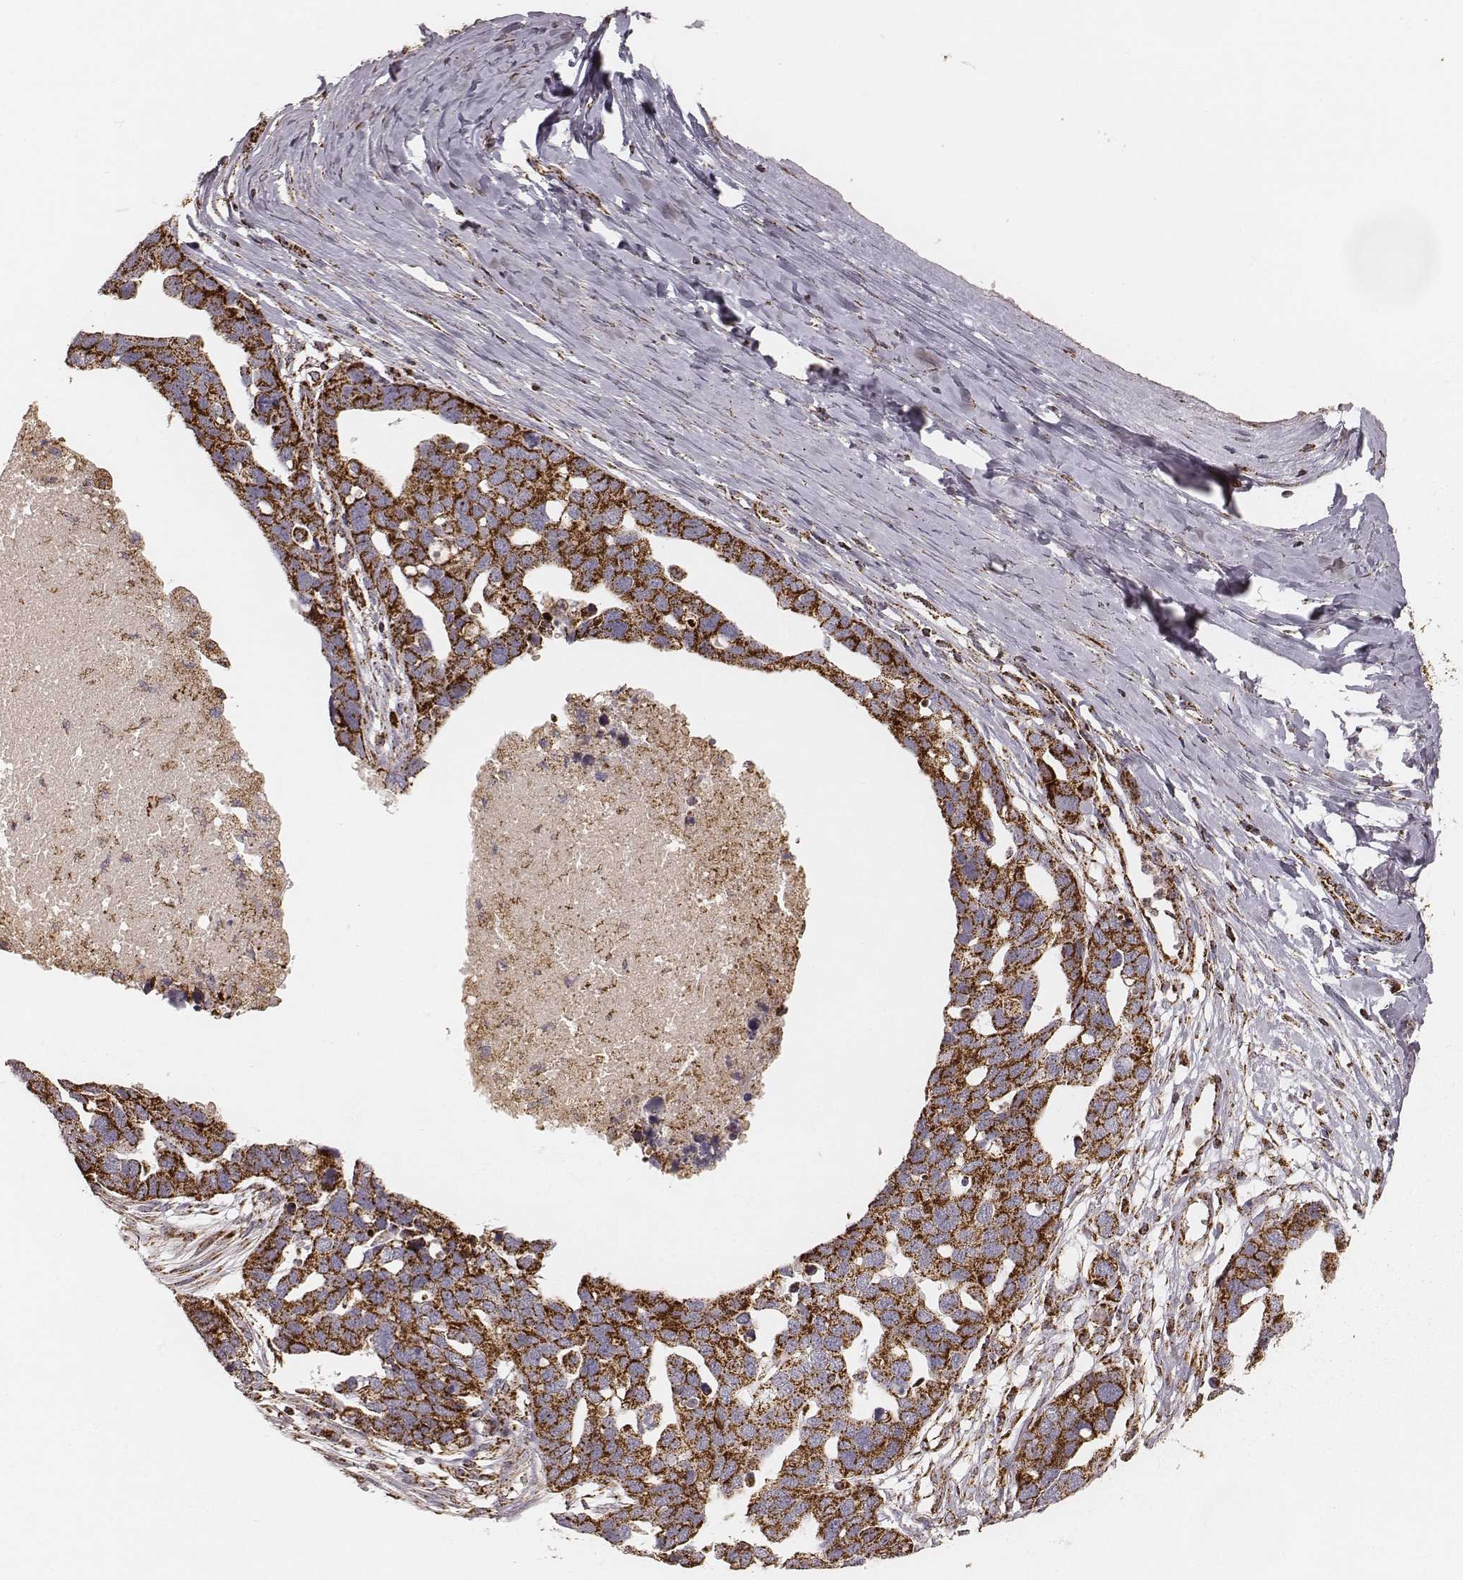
{"staining": {"intensity": "strong", "quantity": ">75%", "location": "cytoplasmic/membranous"}, "tissue": "ovarian cancer", "cell_type": "Tumor cells", "image_type": "cancer", "snomed": [{"axis": "morphology", "description": "Cystadenocarcinoma, serous, NOS"}, {"axis": "topography", "description": "Ovary"}], "caption": "Protein expression analysis of human ovarian cancer reveals strong cytoplasmic/membranous staining in approximately >75% of tumor cells.", "gene": "CS", "patient": {"sex": "female", "age": 54}}